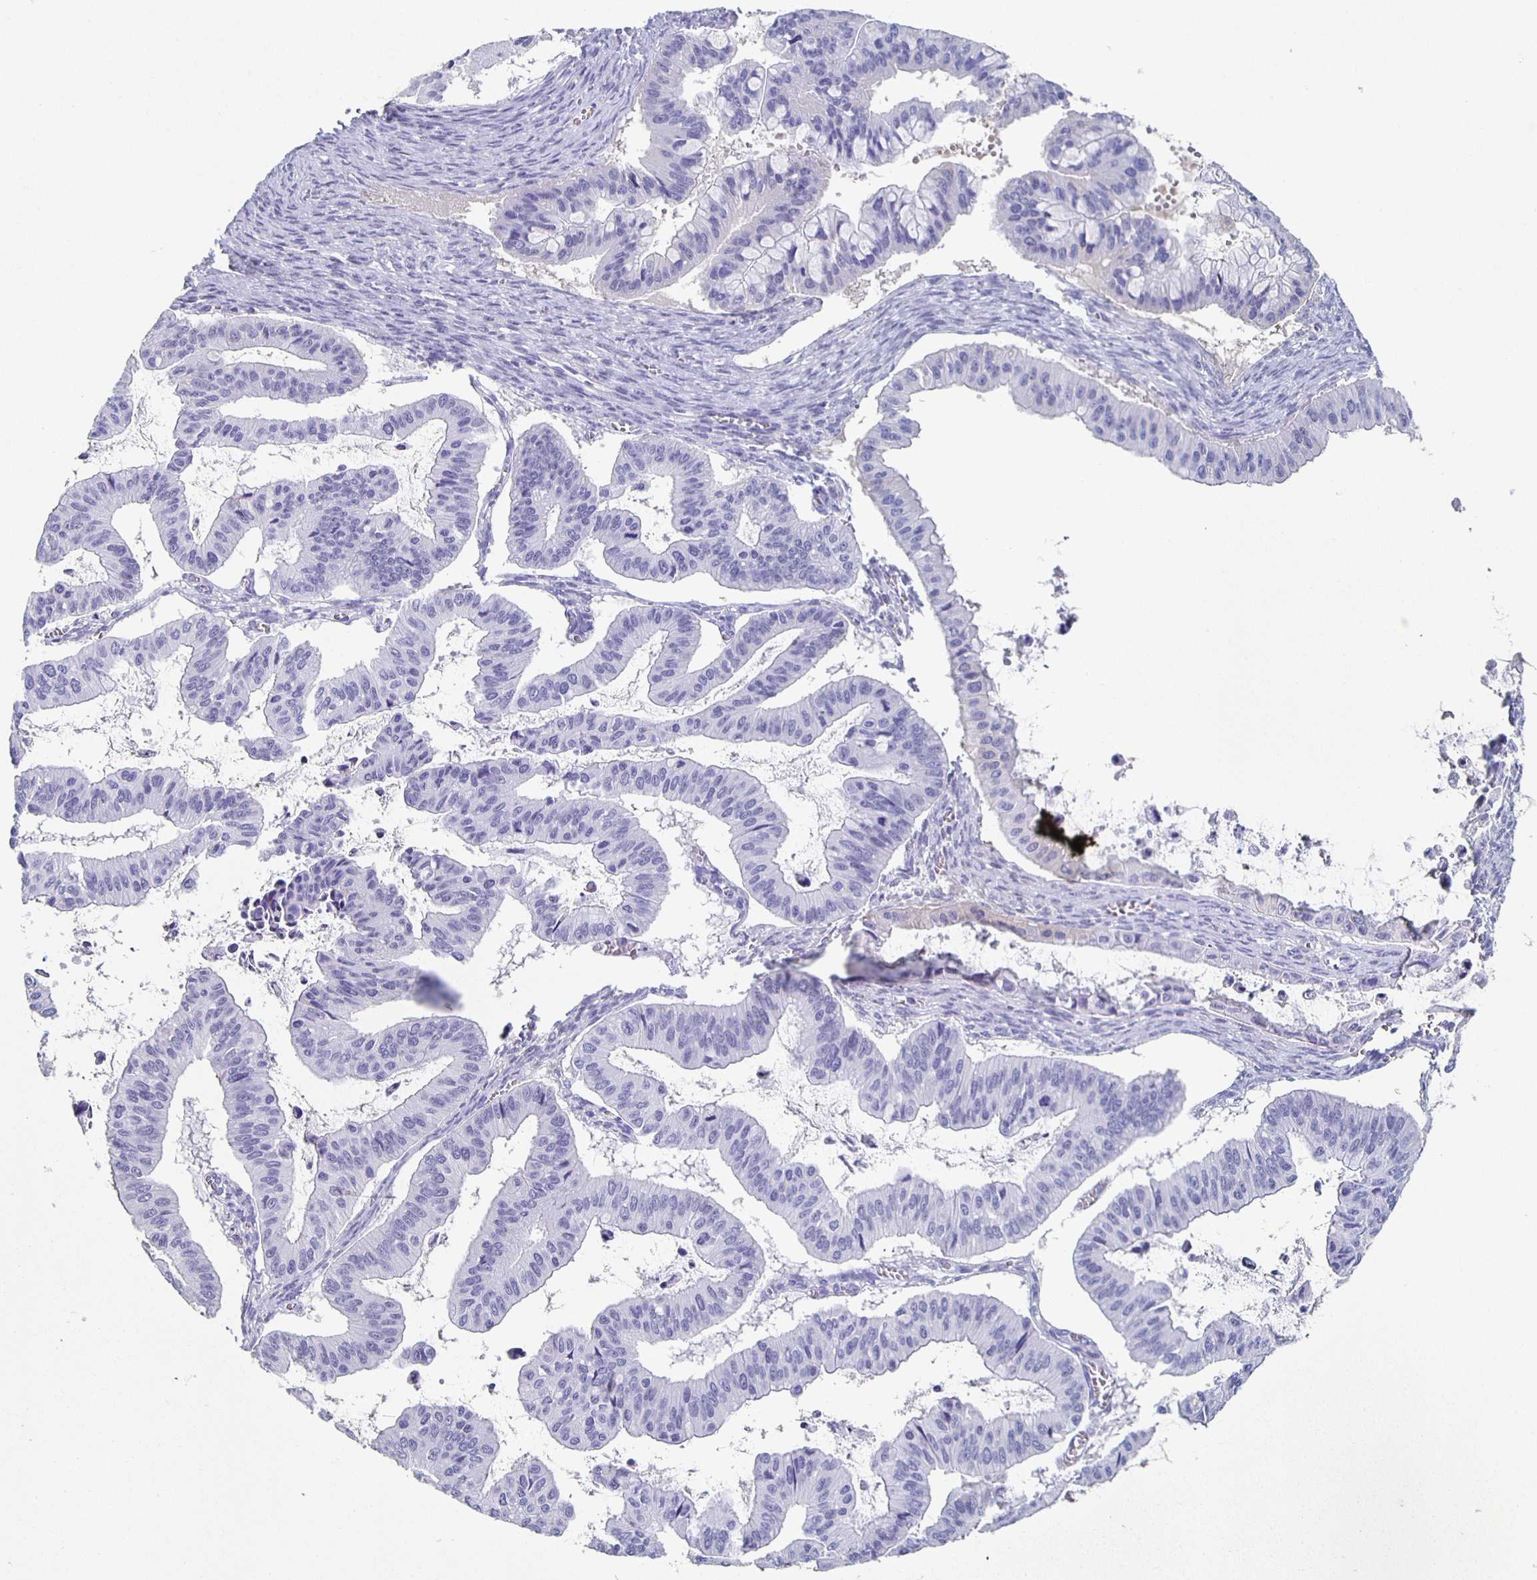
{"staining": {"intensity": "negative", "quantity": "none", "location": "none"}, "tissue": "ovarian cancer", "cell_type": "Tumor cells", "image_type": "cancer", "snomed": [{"axis": "morphology", "description": "Cystadenocarcinoma, mucinous, NOS"}, {"axis": "topography", "description": "Ovary"}], "caption": "Immunohistochemistry (IHC) histopathology image of ovarian mucinous cystadenocarcinoma stained for a protein (brown), which reveals no staining in tumor cells.", "gene": "FGA", "patient": {"sex": "female", "age": 72}}